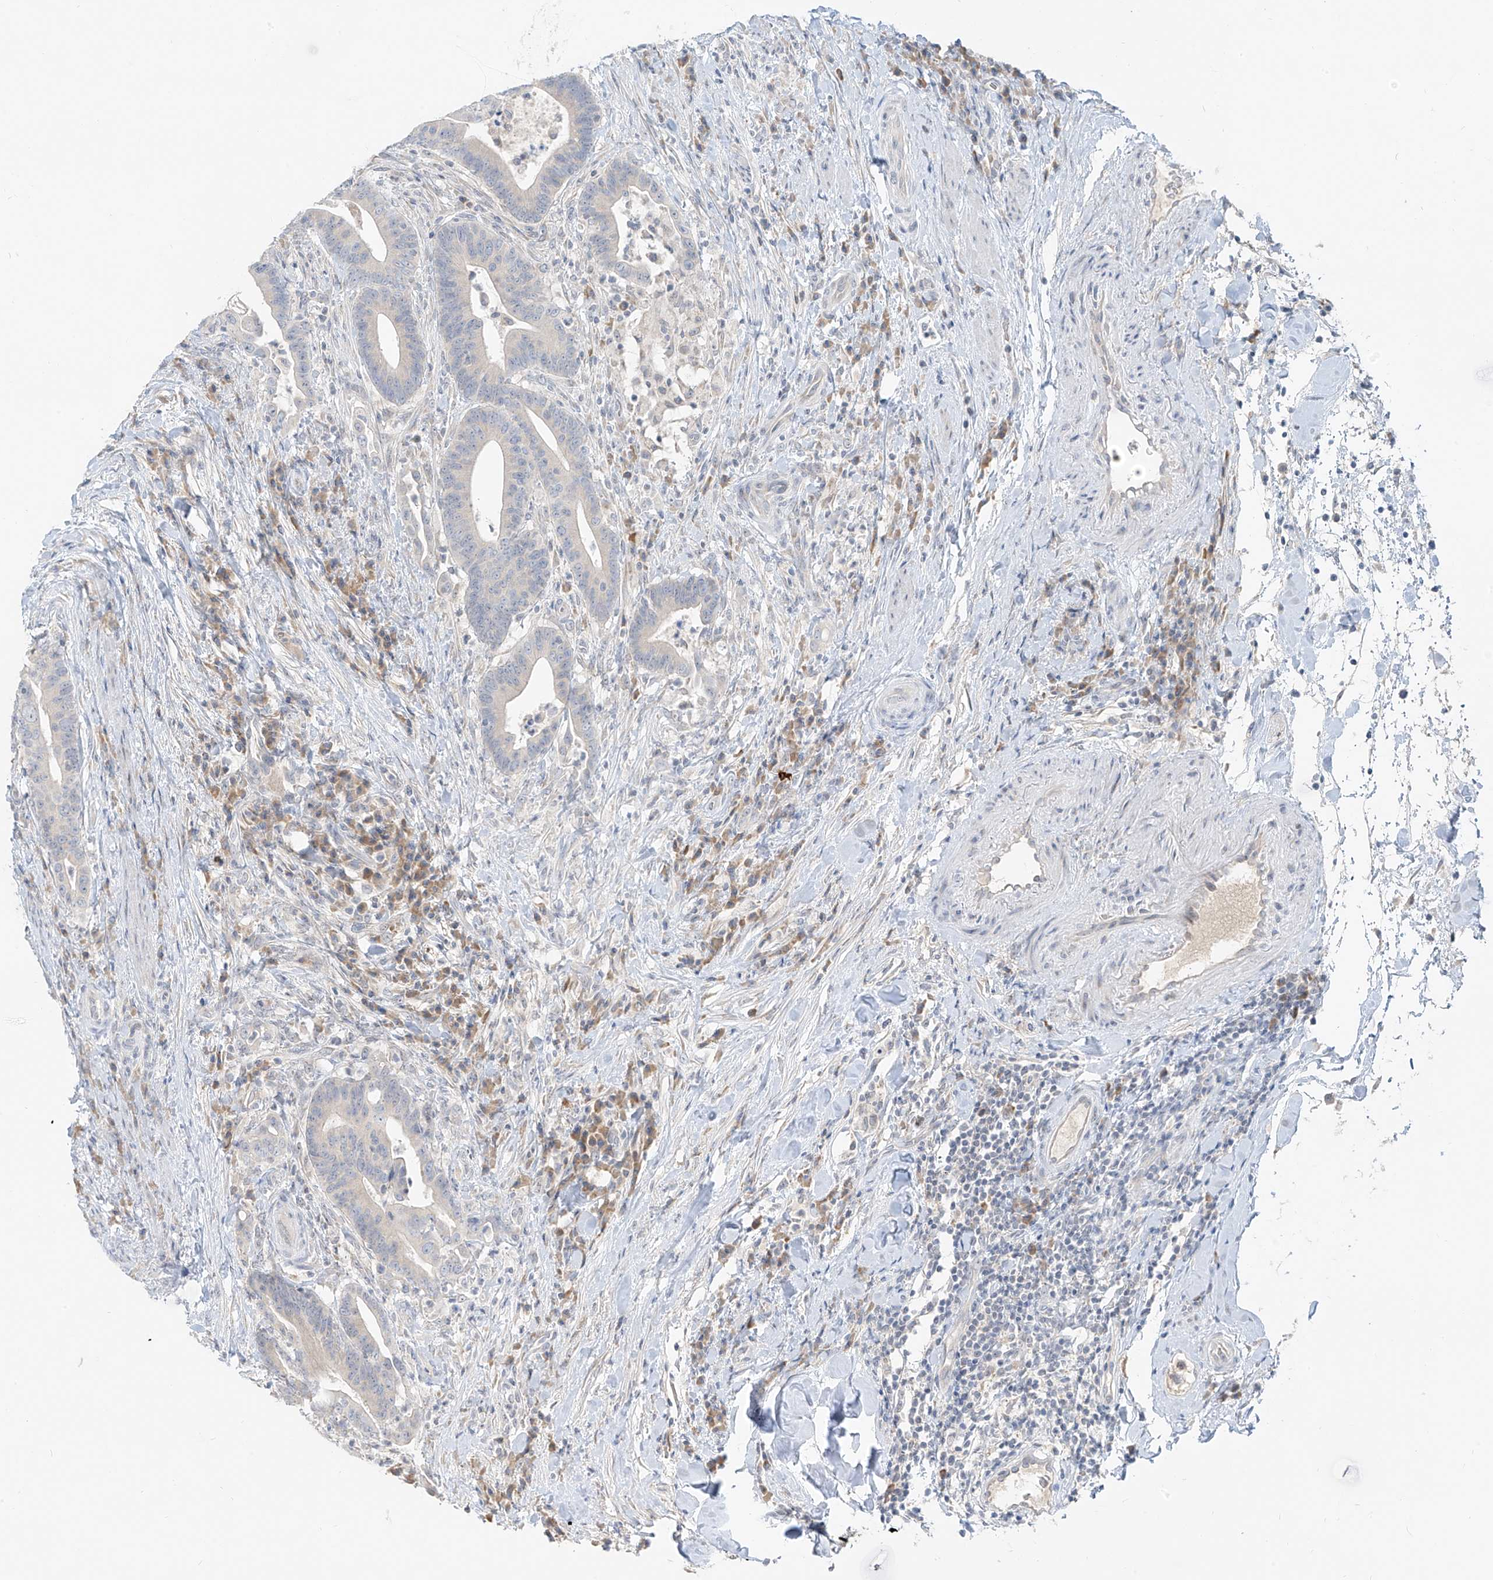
{"staining": {"intensity": "negative", "quantity": "none", "location": "none"}, "tissue": "colorectal cancer", "cell_type": "Tumor cells", "image_type": "cancer", "snomed": [{"axis": "morphology", "description": "Adenocarcinoma, NOS"}, {"axis": "topography", "description": "Colon"}], "caption": "IHC photomicrograph of neoplastic tissue: human colorectal cancer (adenocarcinoma) stained with DAB exhibits no significant protein staining in tumor cells.", "gene": "C2orf42", "patient": {"sex": "female", "age": 66}}